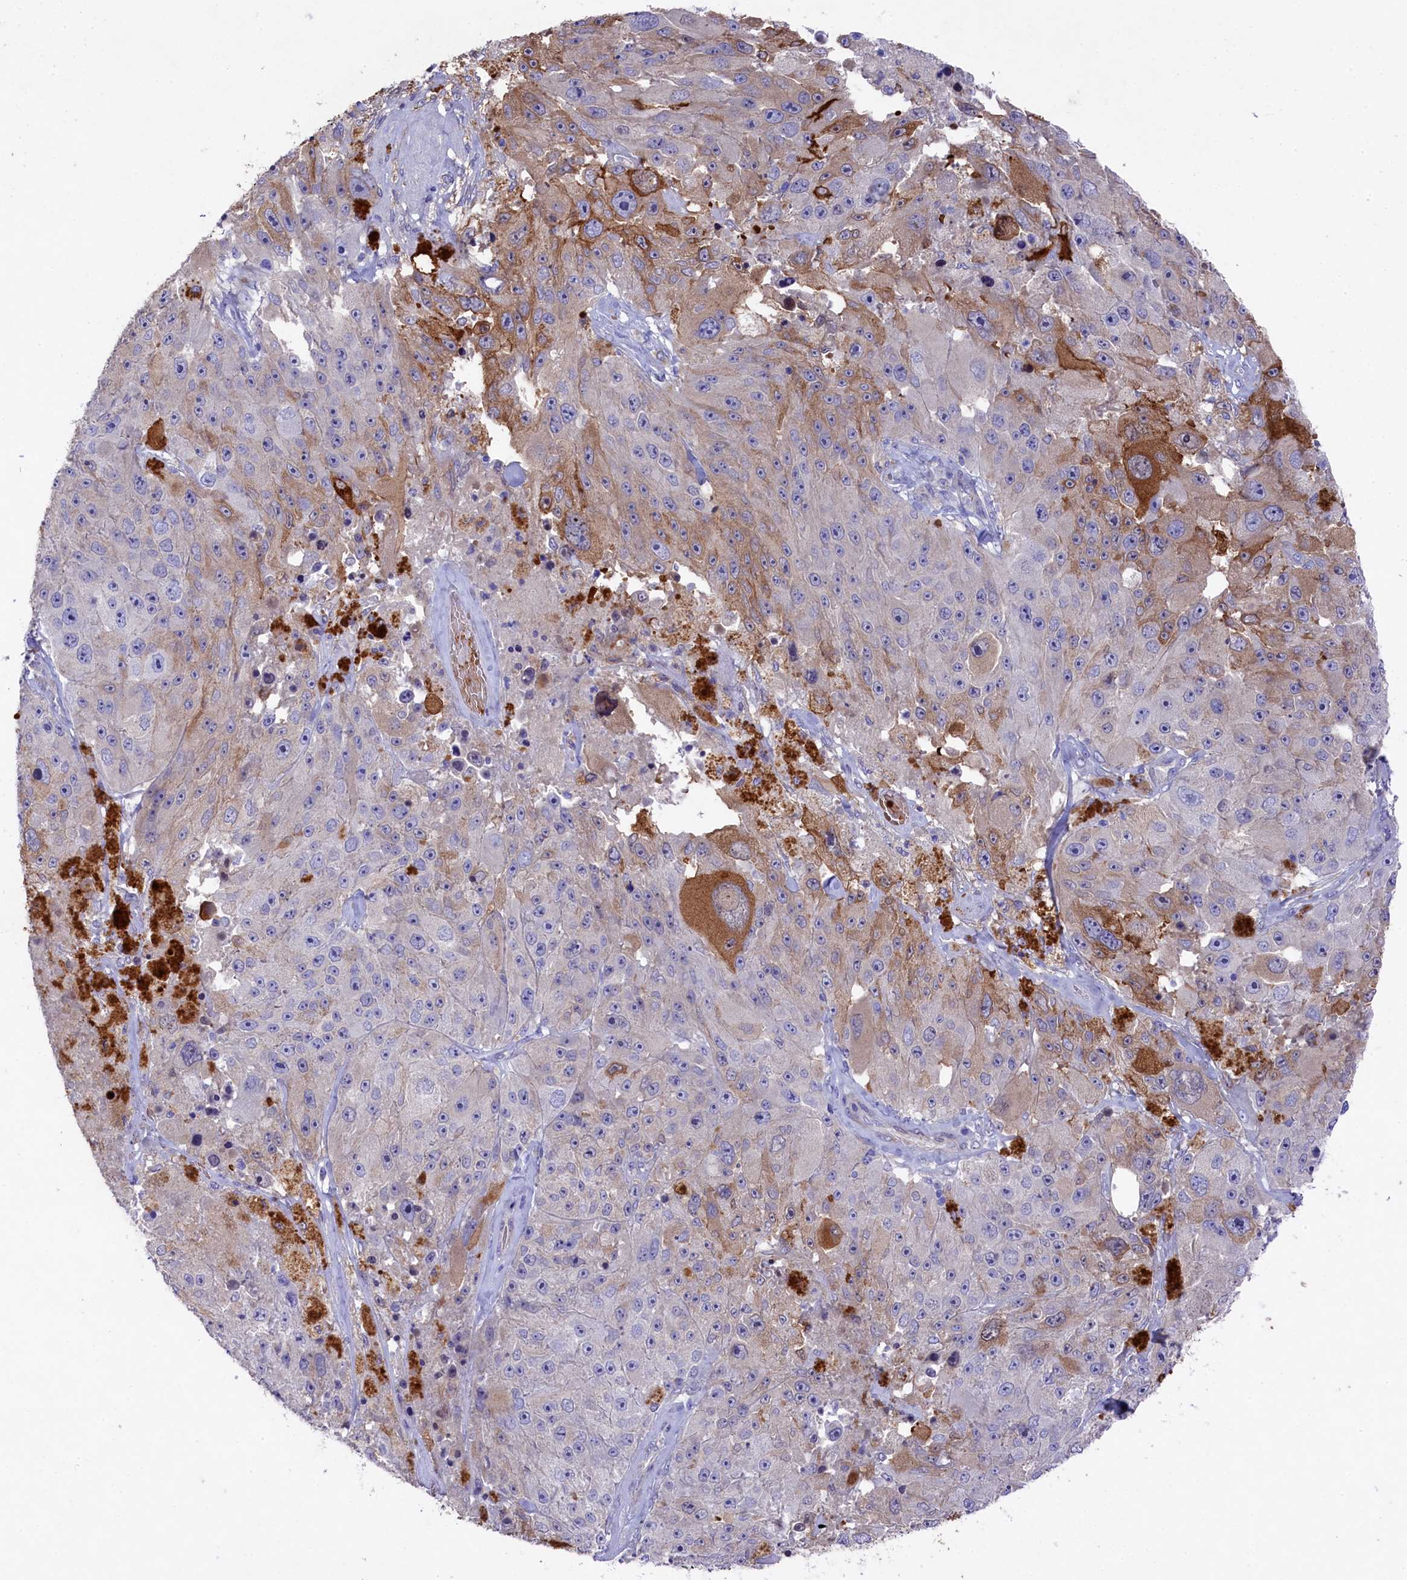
{"staining": {"intensity": "negative", "quantity": "none", "location": "none"}, "tissue": "melanoma", "cell_type": "Tumor cells", "image_type": "cancer", "snomed": [{"axis": "morphology", "description": "Malignant melanoma, Metastatic site"}, {"axis": "topography", "description": "Lymph node"}], "caption": "Histopathology image shows no protein expression in tumor cells of melanoma tissue.", "gene": "LHFPL4", "patient": {"sex": "male", "age": 62}}